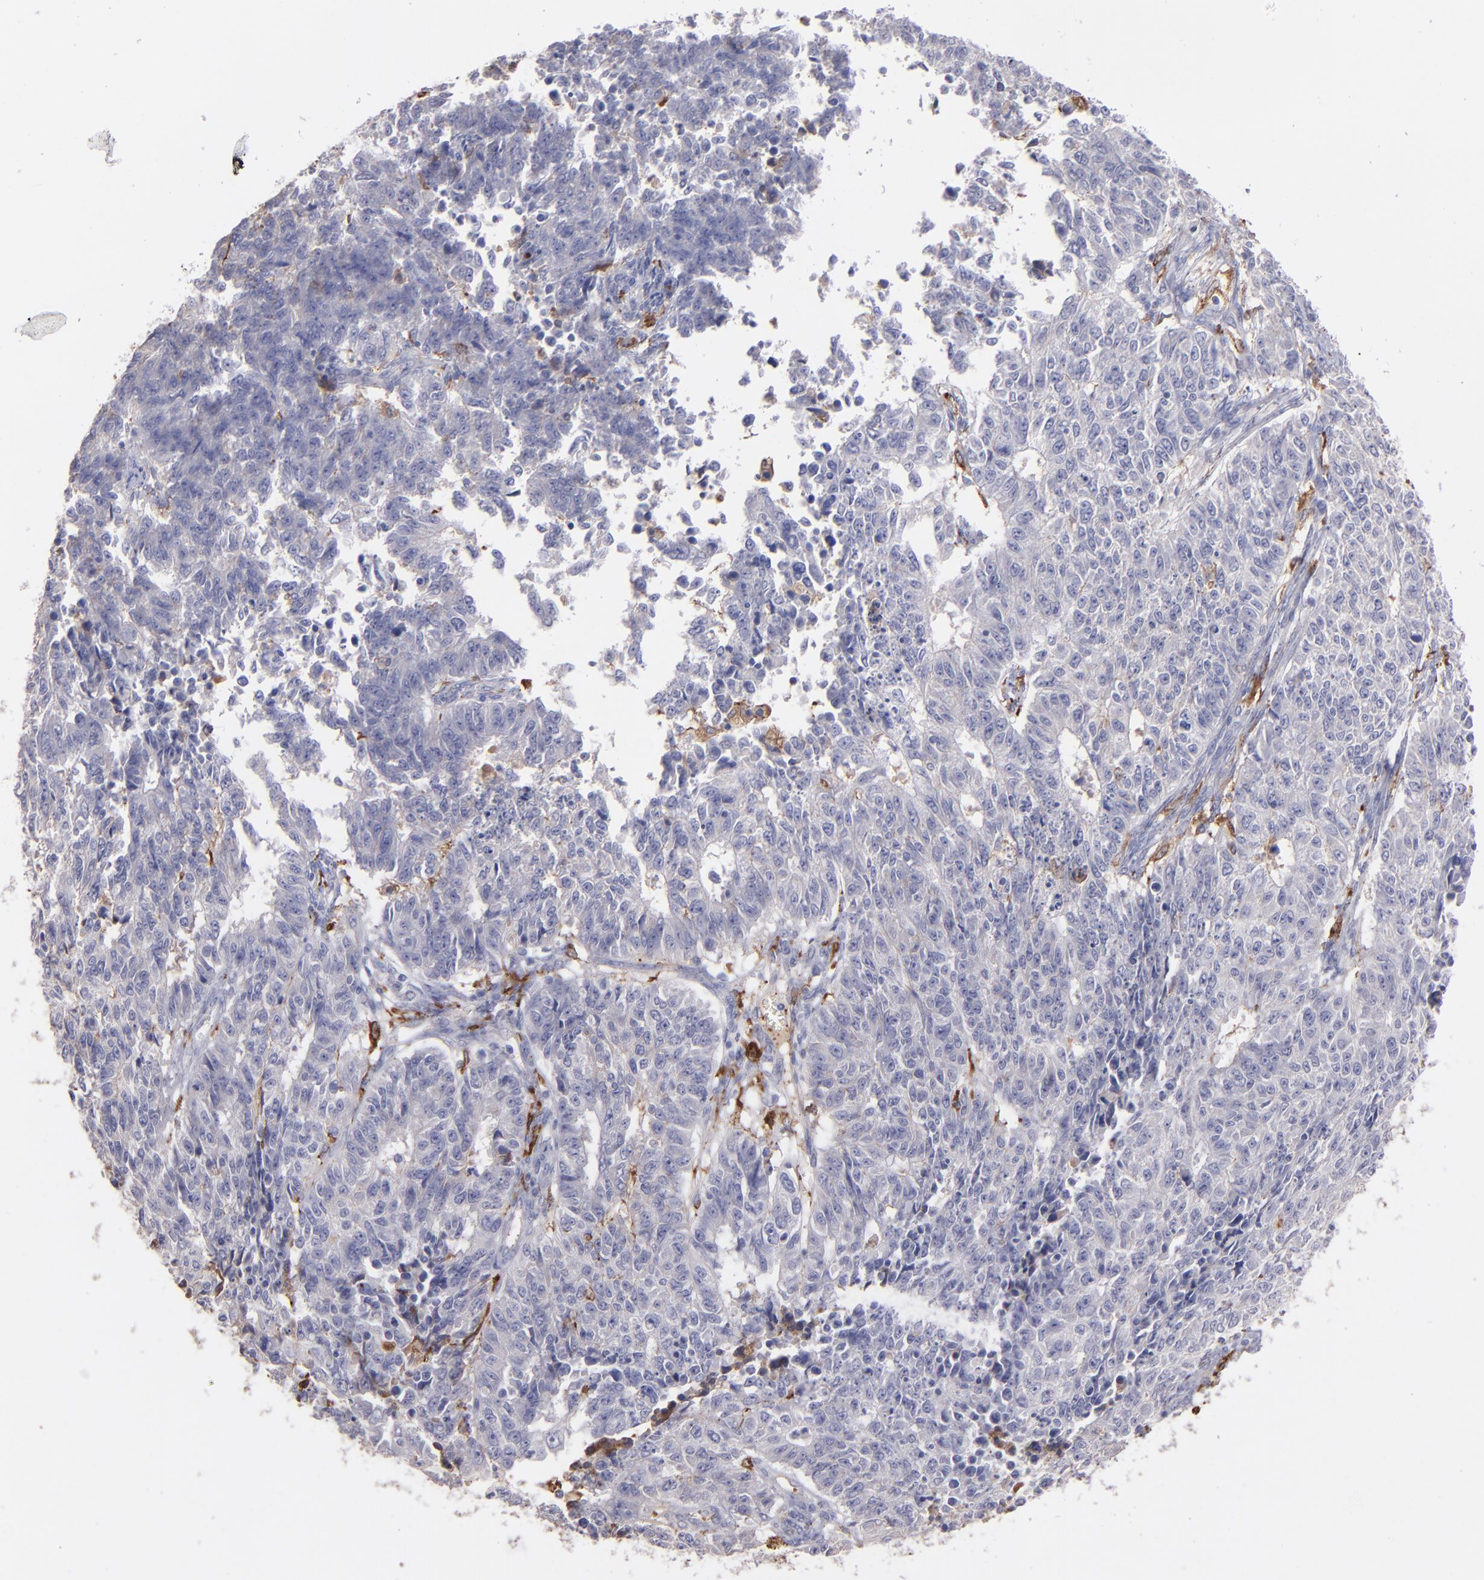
{"staining": {"intensity": "weak", "quantity": "<25%", "location": "cytoplasmic/membranous"}, "tissue": "endometrial cancer", "cell_type": "Tumor cells", "image_type": "cancer", "snomed": [{"axis": "morphology", "description": "Adenocarcinoma, NOS"}, {"axis": "topography", "description": "Endometrium"}], "caption": "A high-resolution histopathology image shows immunohistochemistry staining of endometrial cancer, which demonstrates no significant expression in tumor cells. The staining was performed using DAB (3,3'-diaminobenzidine) to visualize the protein expression in brown, while the nuclei were stained in blue with hematoxylin (Magnification: 20x).", "gene": "C1QA", "patient": {"sex": "female", "age": 42}}